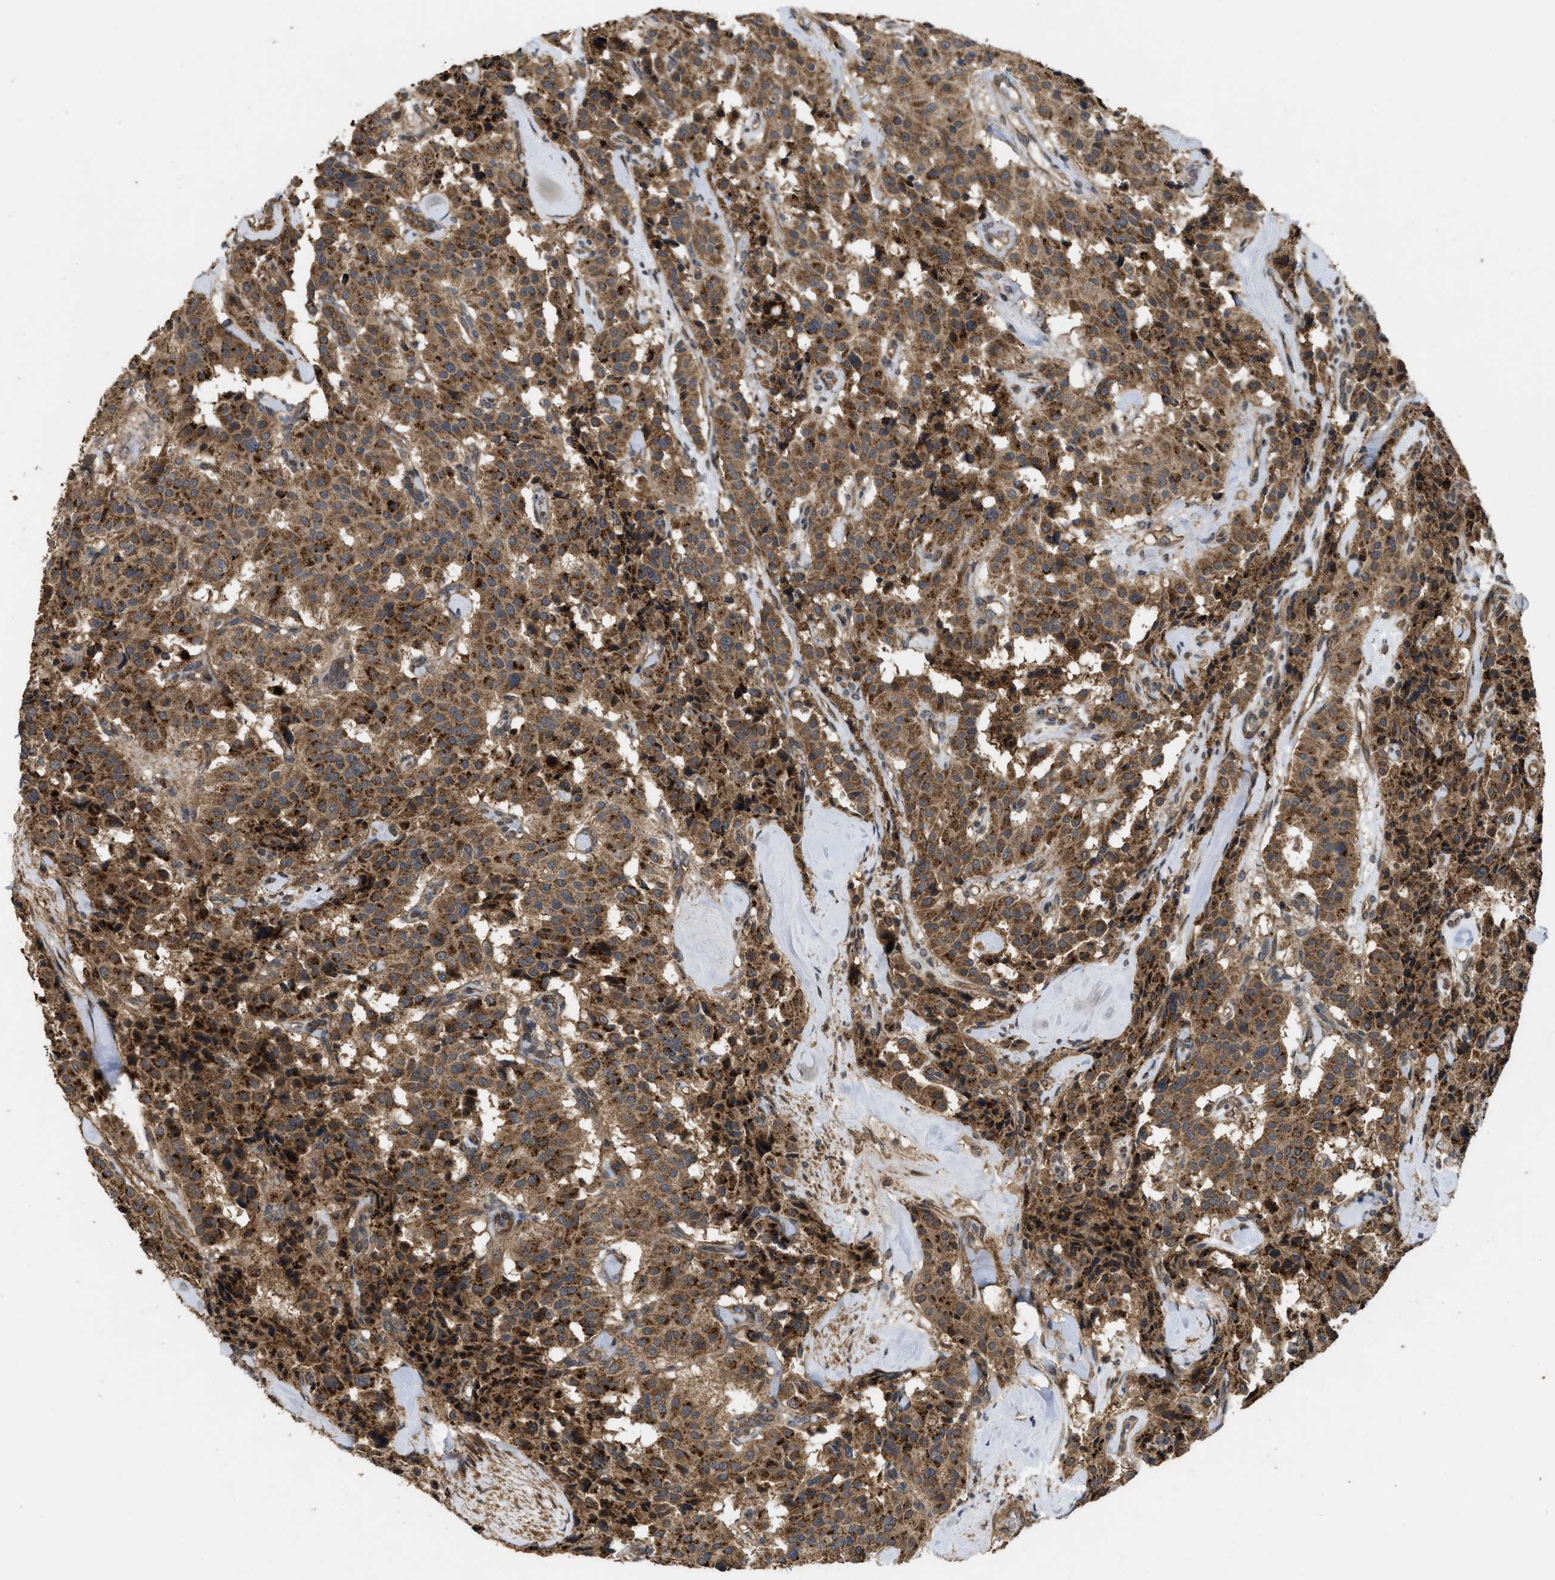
{"staining": {"intensity": "strong", "quantity": ">75%", "location": "cytoplasmic/membranous"}, "tissue": "carcinoid", "cell_type": "Tumor cells", "image_type": "cancer", "snomed": [{"axis": "morphology", "description": "Carcinoid, malignant, NOS"}, {"axis": "topography", "description": "Lung"}], "caption": "This image exhibits IHC staining of carcinoid, with high strong cytoplasmic/membranous expression in about >75% of tumor cells.", "gene": "FZD6", "patient": {"sex": "male", "age": 30}}